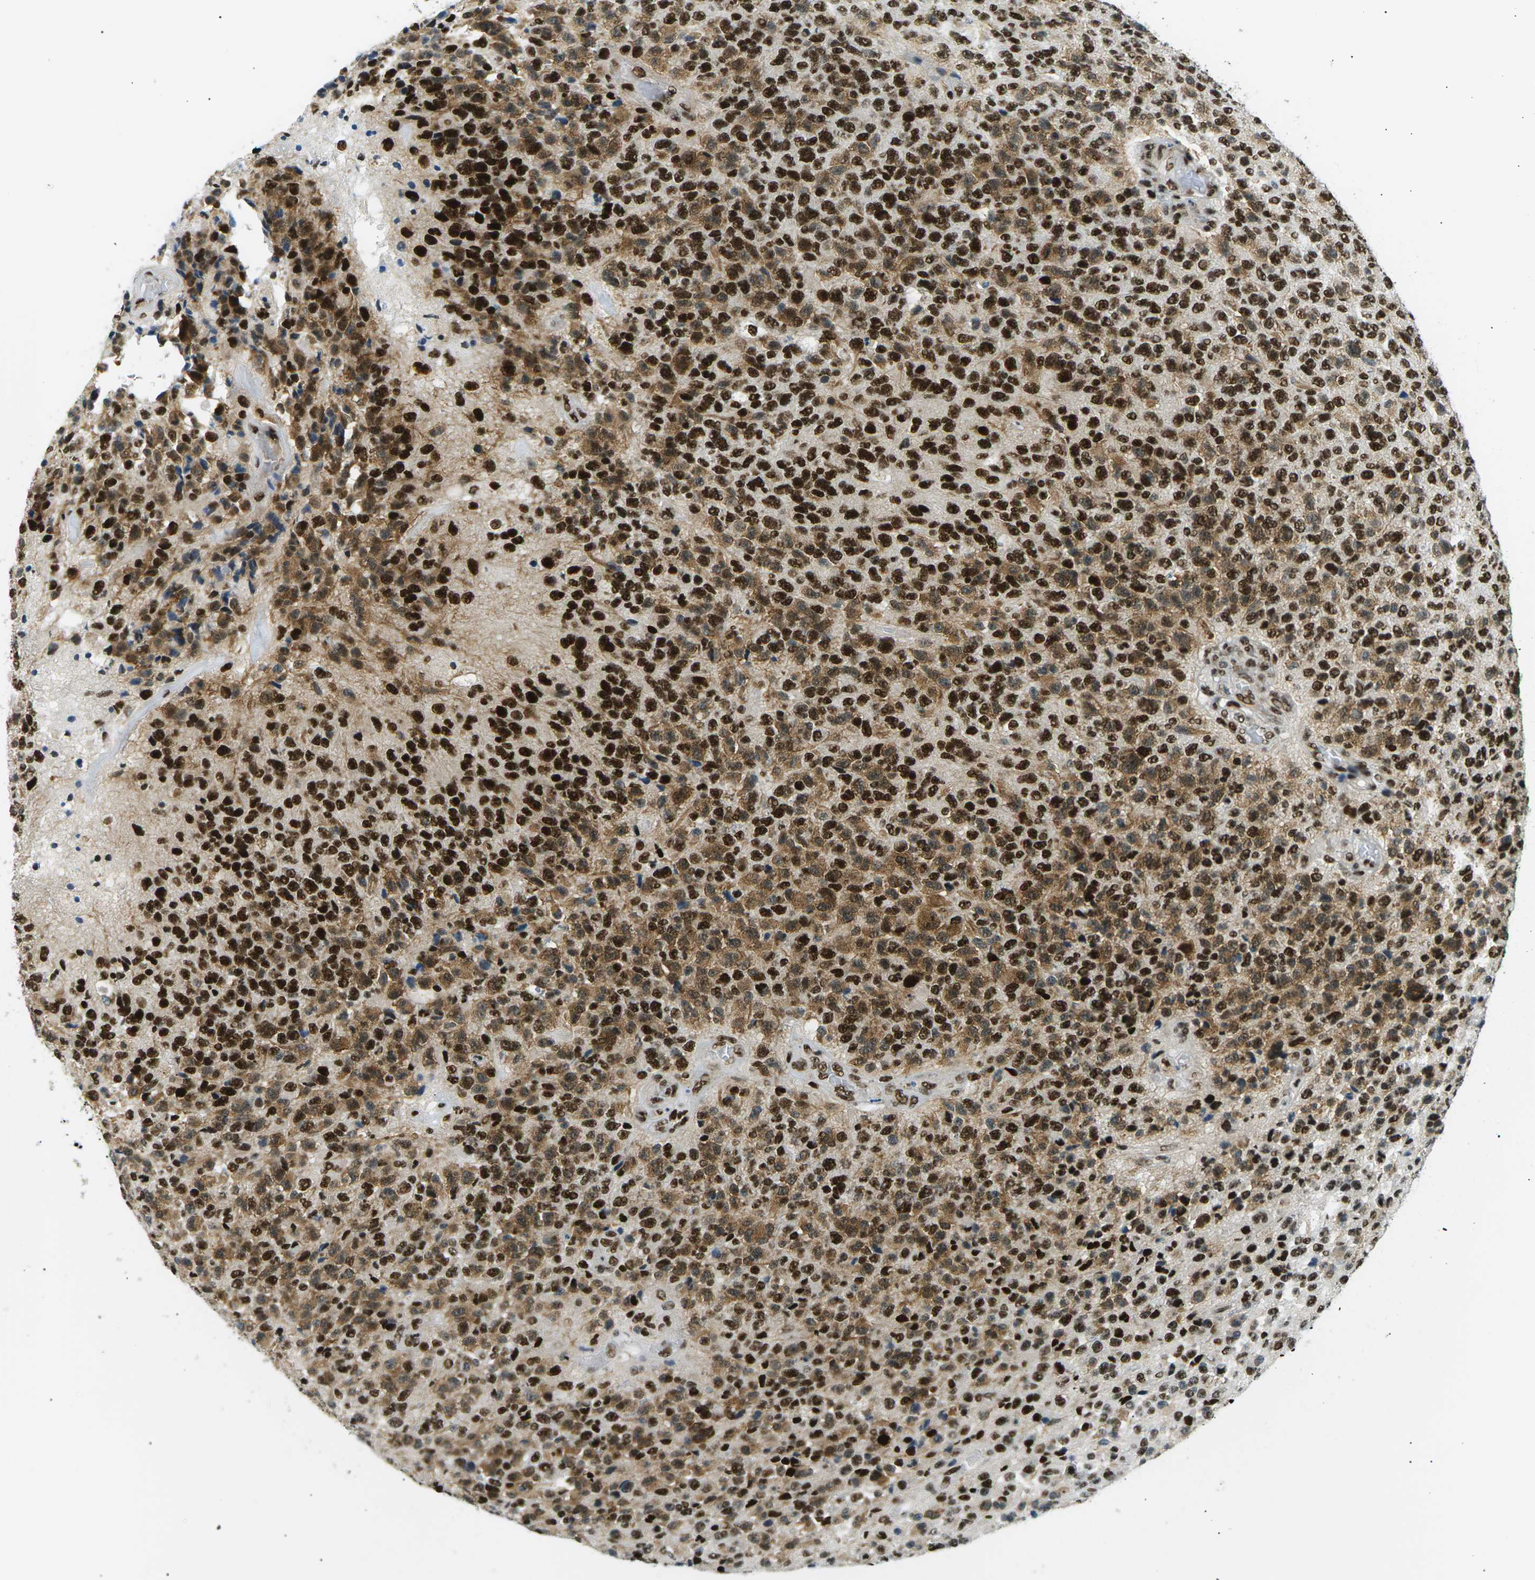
{"staining": {"intensity": "strong", "quantity": ">75%", "location": "cytoplasmic/membranous,nuclear"}, "tissue": "glioma", "cell_type": "Tumor cells", "image_type": "cancer", "snomed": [{"axis": "morphology", "description": "Glioma, malignant, High grade"}, {"axis": "topography", "description": "pancreas cauda"}], "caption": "IHC photomicrograph of neoplastic tissue: human malignant glioma (high-grade) stained using IHC shows high levels of strong protein expression localized specifically in the cytoplasmic/membranous and nuclear of tumor cells, appearing as a cytoplasmic/membranous and nuclear brown color.", "gene": "RPA2", "patient": {"sex": "male", "age": 60}}